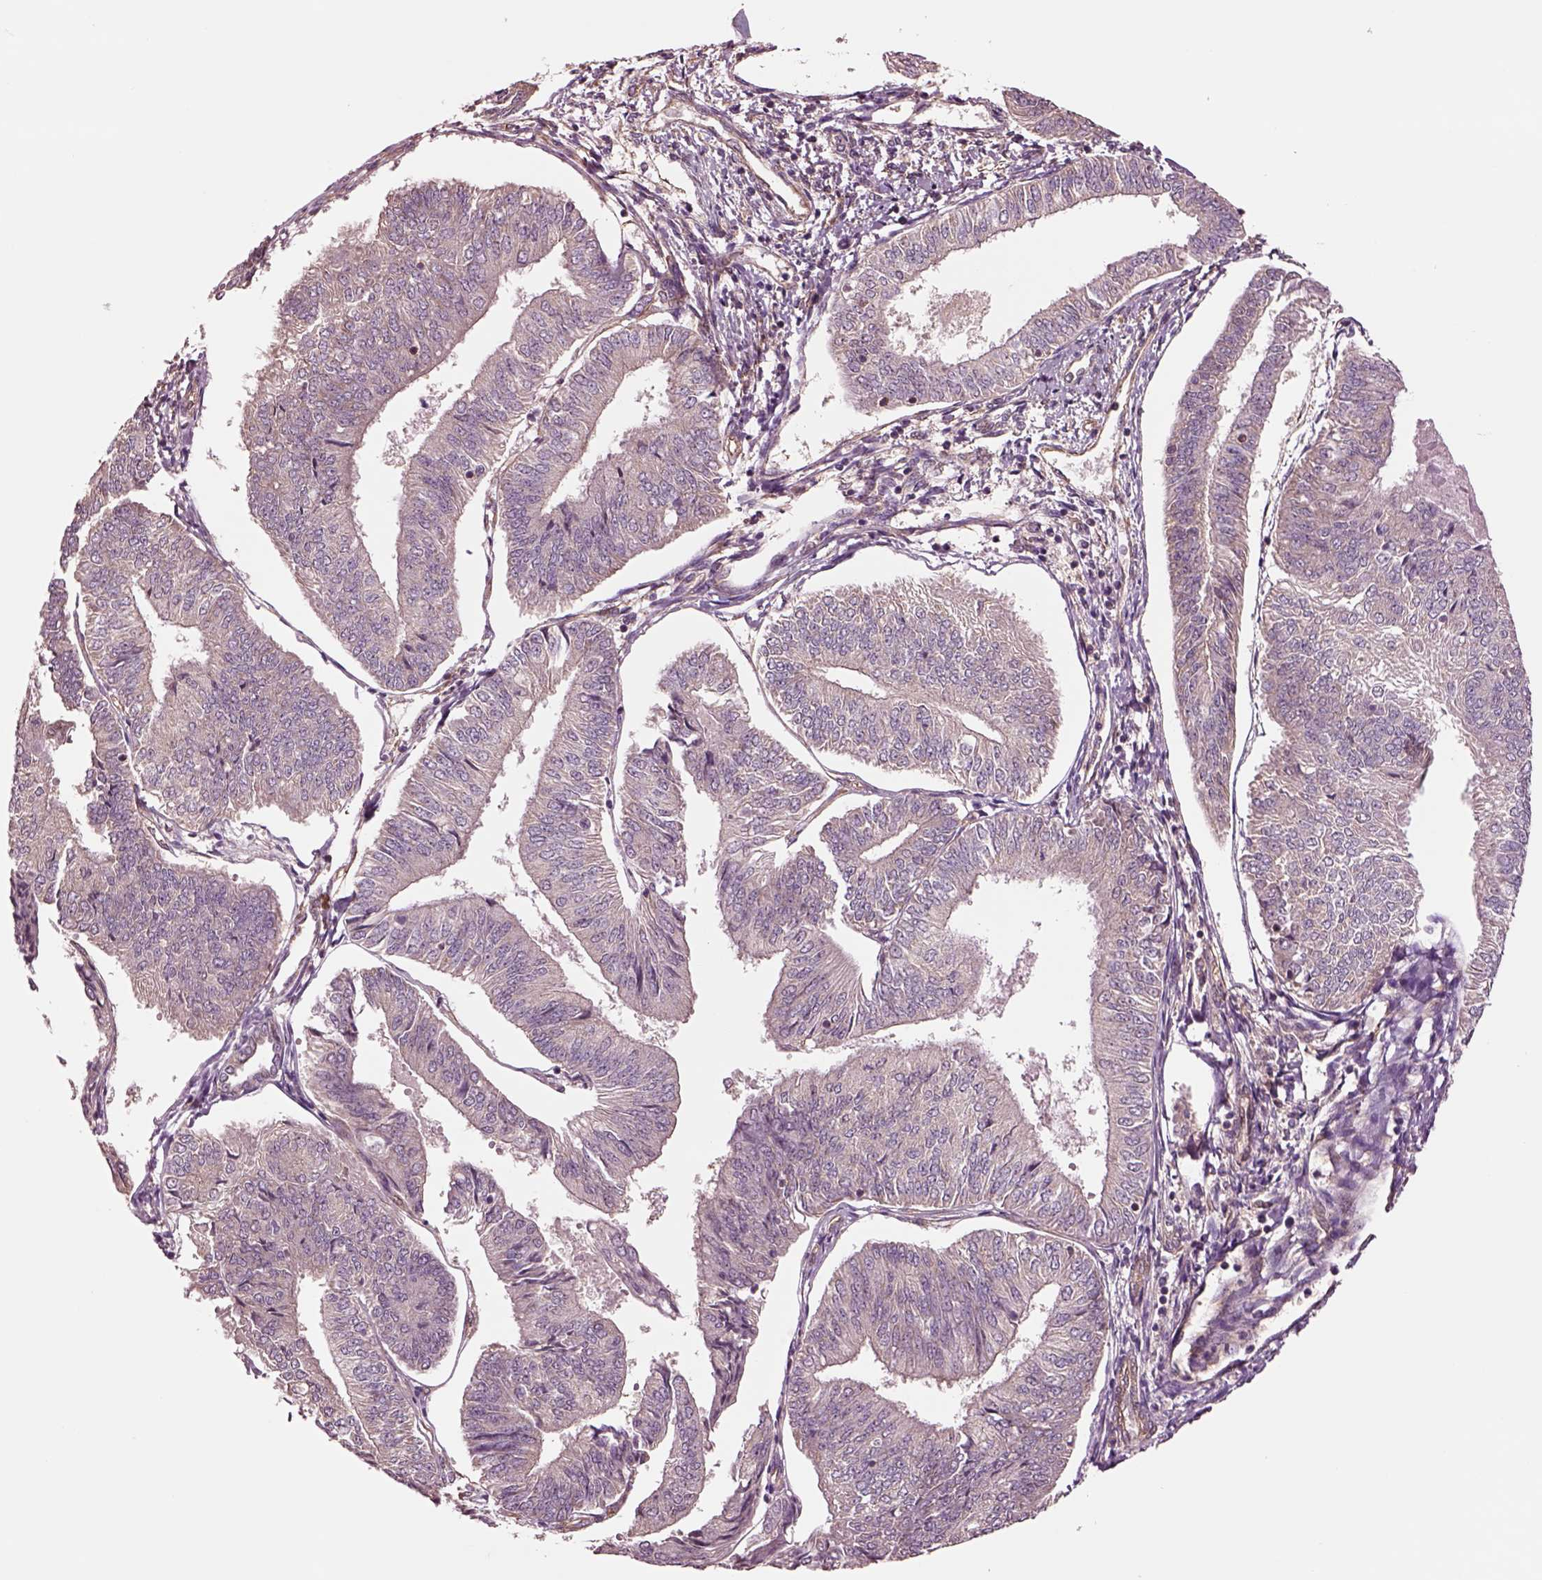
{"staining": {"intensity": "negative", "quantity": "none", "location": "none"}, "tissue": "endometrial cancer", "cell_type": "Tumor cells", "image_type": "cancer", "snomed": [{"axis": "morphology", "description": "Adenocarcinoma, NOS"}, {"axis": "topography", "description": "Endometrium"}], "caption": "Immunohistochemistry micrograph of human endometrial cancer (adenocarcinoma) stained for a protein (brown), which demonstrates no expression in tumor cells.", "gene": "HTR1B", "patient": {"sex": "female", "age": 58}}